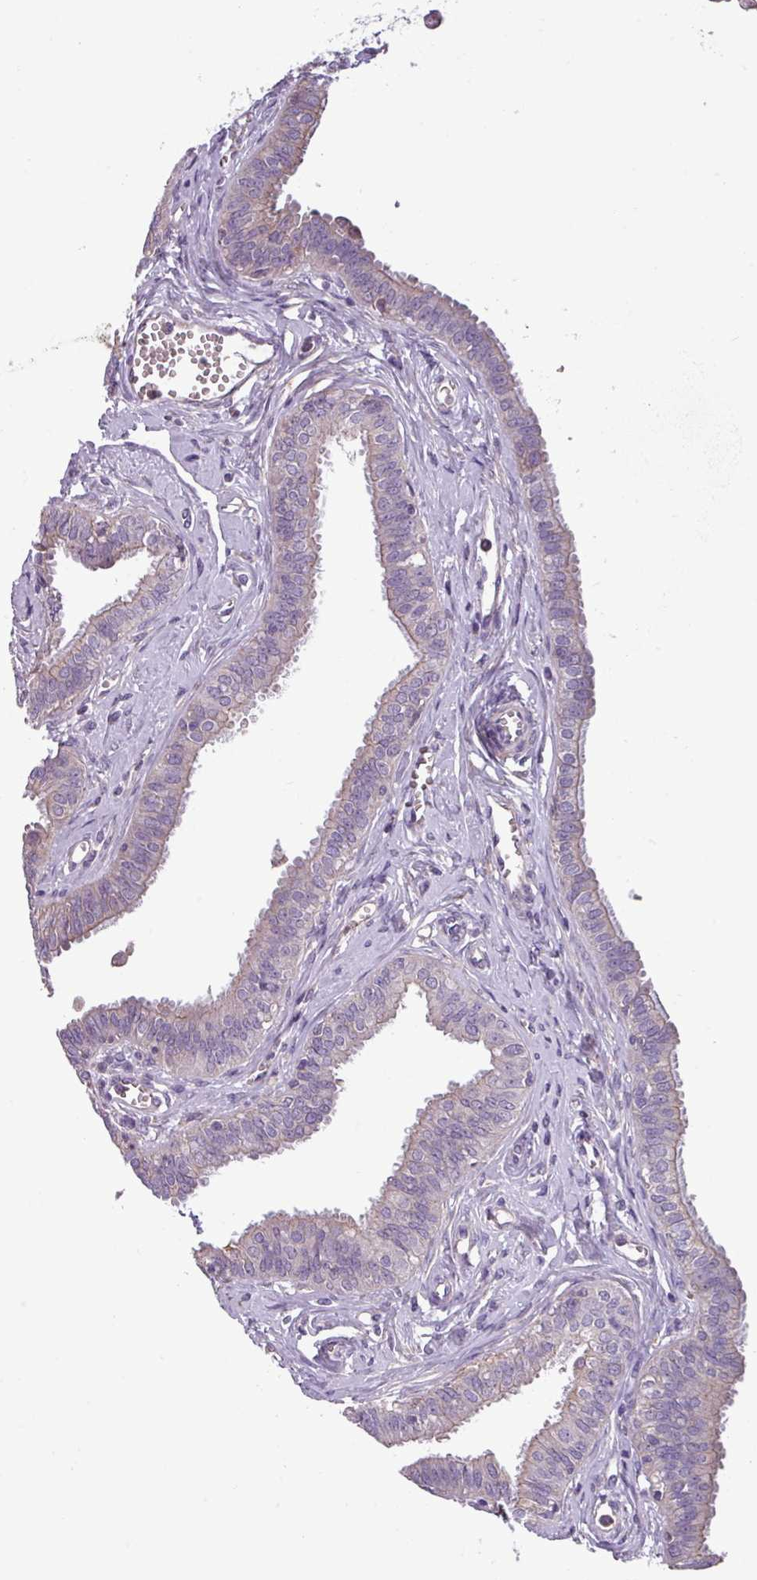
{"staining": {"intensity": "moderate", "quantity": "25%-75%", "location": "cytoplasmic/membranous"}, "tissue": "fallopian tube", "cell_type": "Glandular cells", "image_type": "normal", "snomed": [{"axis": "morphology", "description": "Normal tissue, NOS"}, {"axis": "morphology", "description": "Carcinoma, NOS"}, {"axis": "topography", "description": "Fallopian tube"}, {"axis": "topography", "description": "Ovary"}], "caption": "Immunohistochemical staining of normal fallopian tube reveals medium levels of moderate cytoplasmic/membranous expression in about 25%-75% of glandular cells.", "gene": "SLC23A2", "patient": {"sex": "female", "age": 59}}